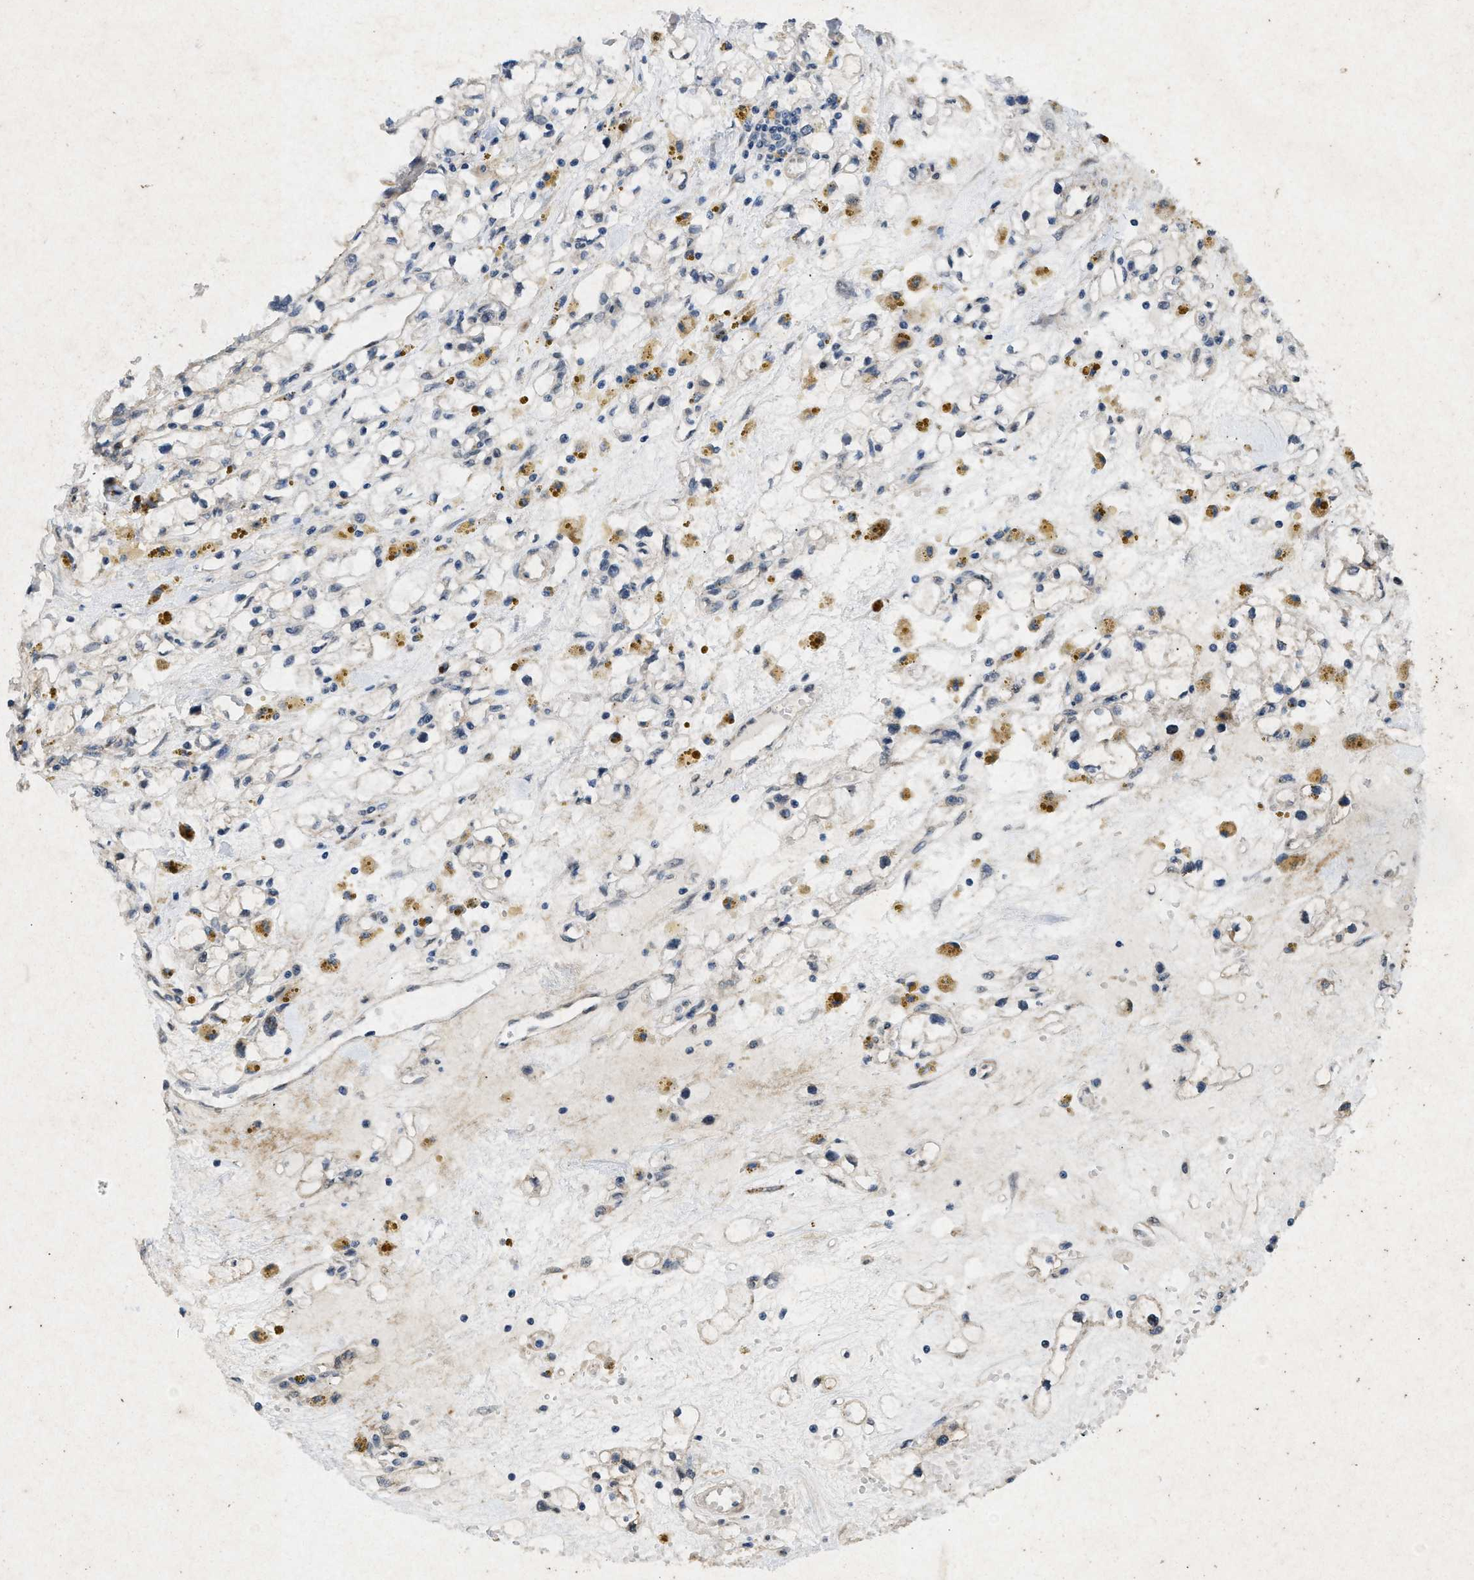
{"staining": {"intensity": "negative", "quantity": "none", "location": "none"}, "tissue": "renal cancer", "cell_type": "Tumor cells", "image_type": "cancer", "snomed": [{"axis": "morphology", "description": "Adenocarcinoma, NOS"}, {"axis": "topography", "description": "Kidney"}], "caption": "Tumor cells are negative for protein expression in human renal cancer (adenocarcinoma).", "gene": "PRKG2", "patient": {"sex": "male", "age": 56}}